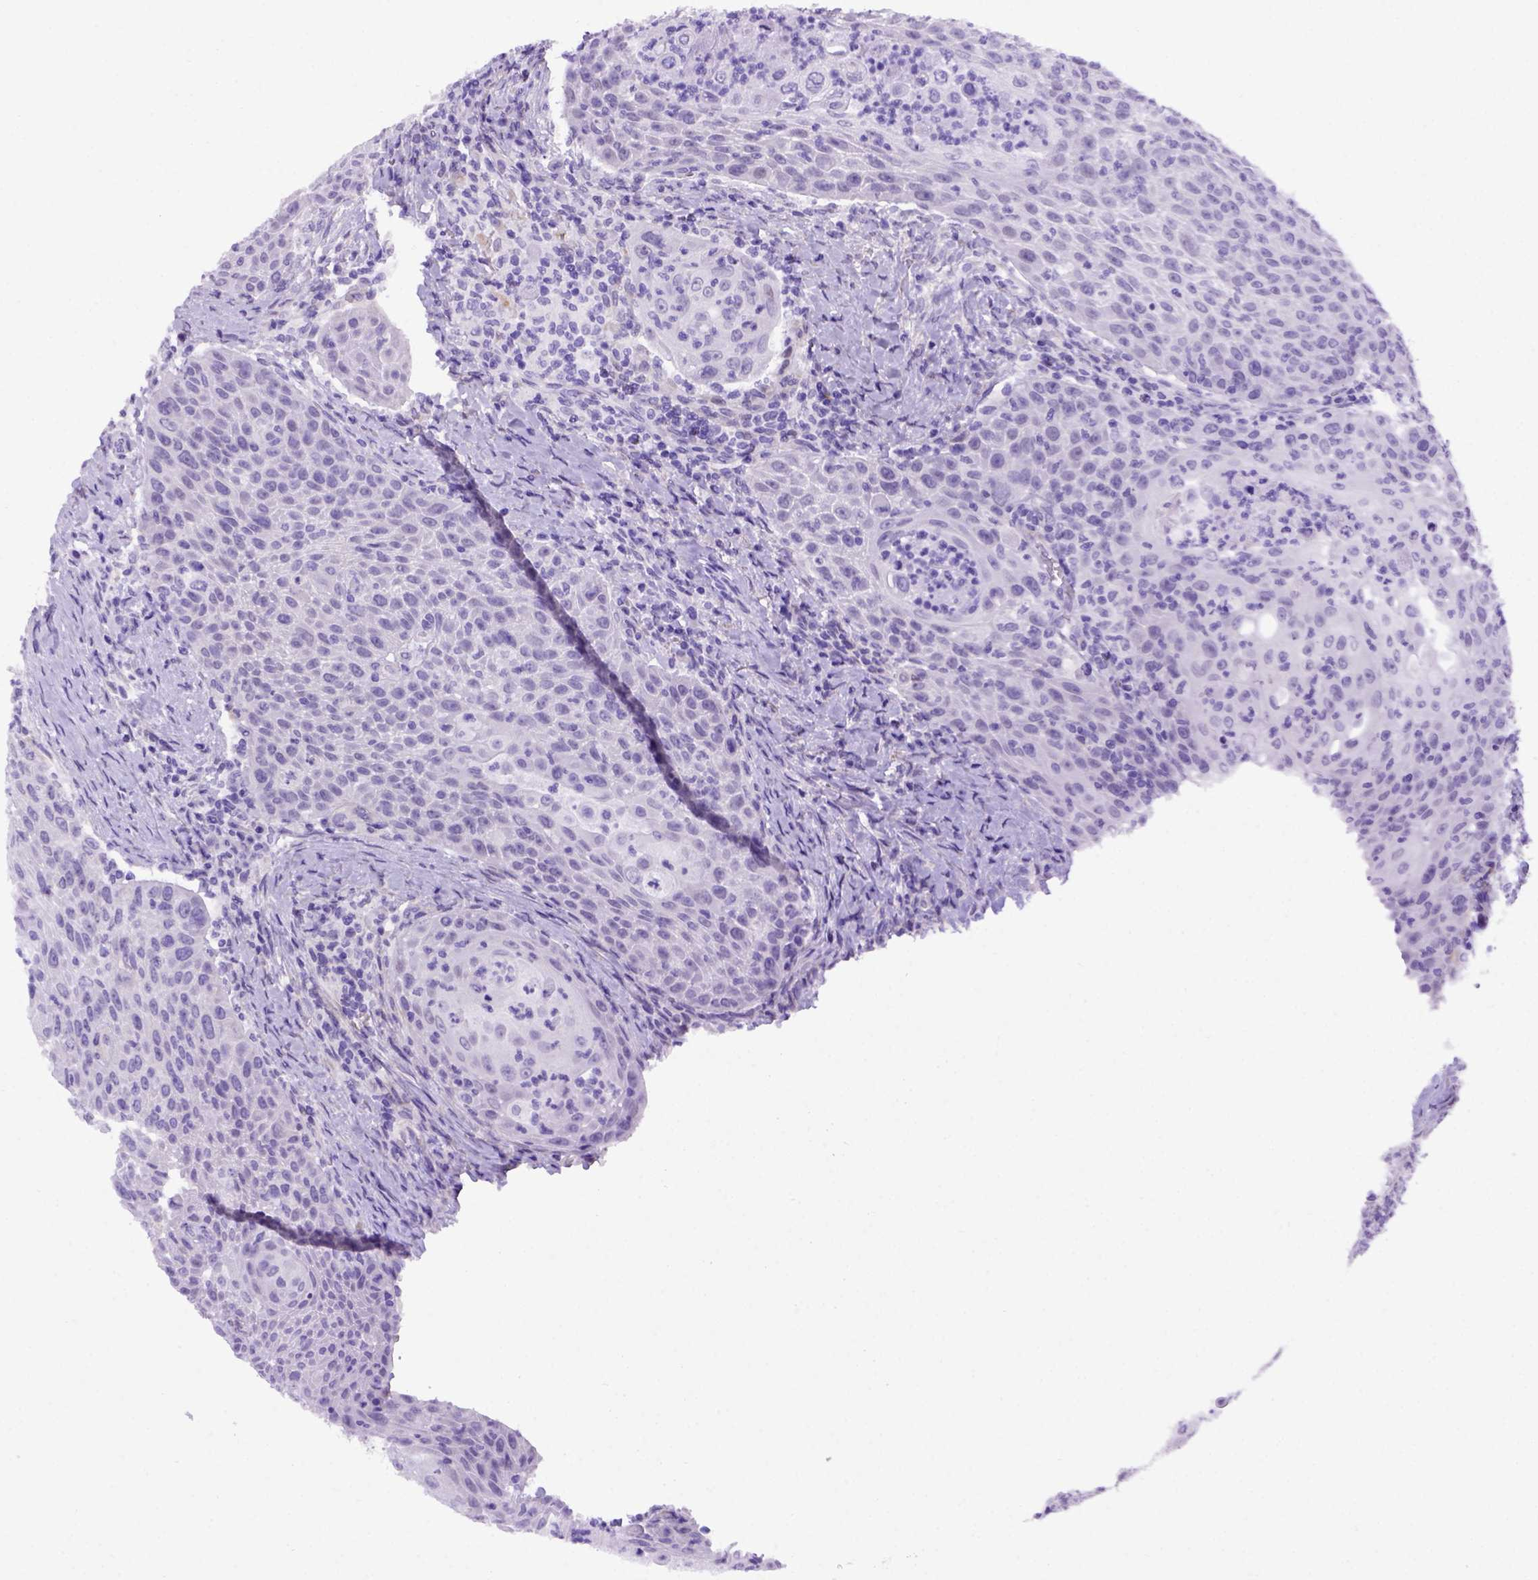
{"staining": {"intensity": "negative", "quantity": "none", "location": "none"}, "tissue": "head and neck cancer", "cell_type": "Tumor cells", "image_type": "cancer", "snomed": [{"axis": "morphology", "description": "Squamous cell carcinoma, NOS"}, {"axis": "topography", "description": "Head-Neck"}], "caption": "Tumor cells show no significant staining in head and neck squamous cell carcinoma. (DAB (3,3'-diaminobenzidine) immunohistochemistry (IHC) with hematoxylin counter stain).", "gene": "ADAM12", "patient": {"sex": "male", "age": 69}}